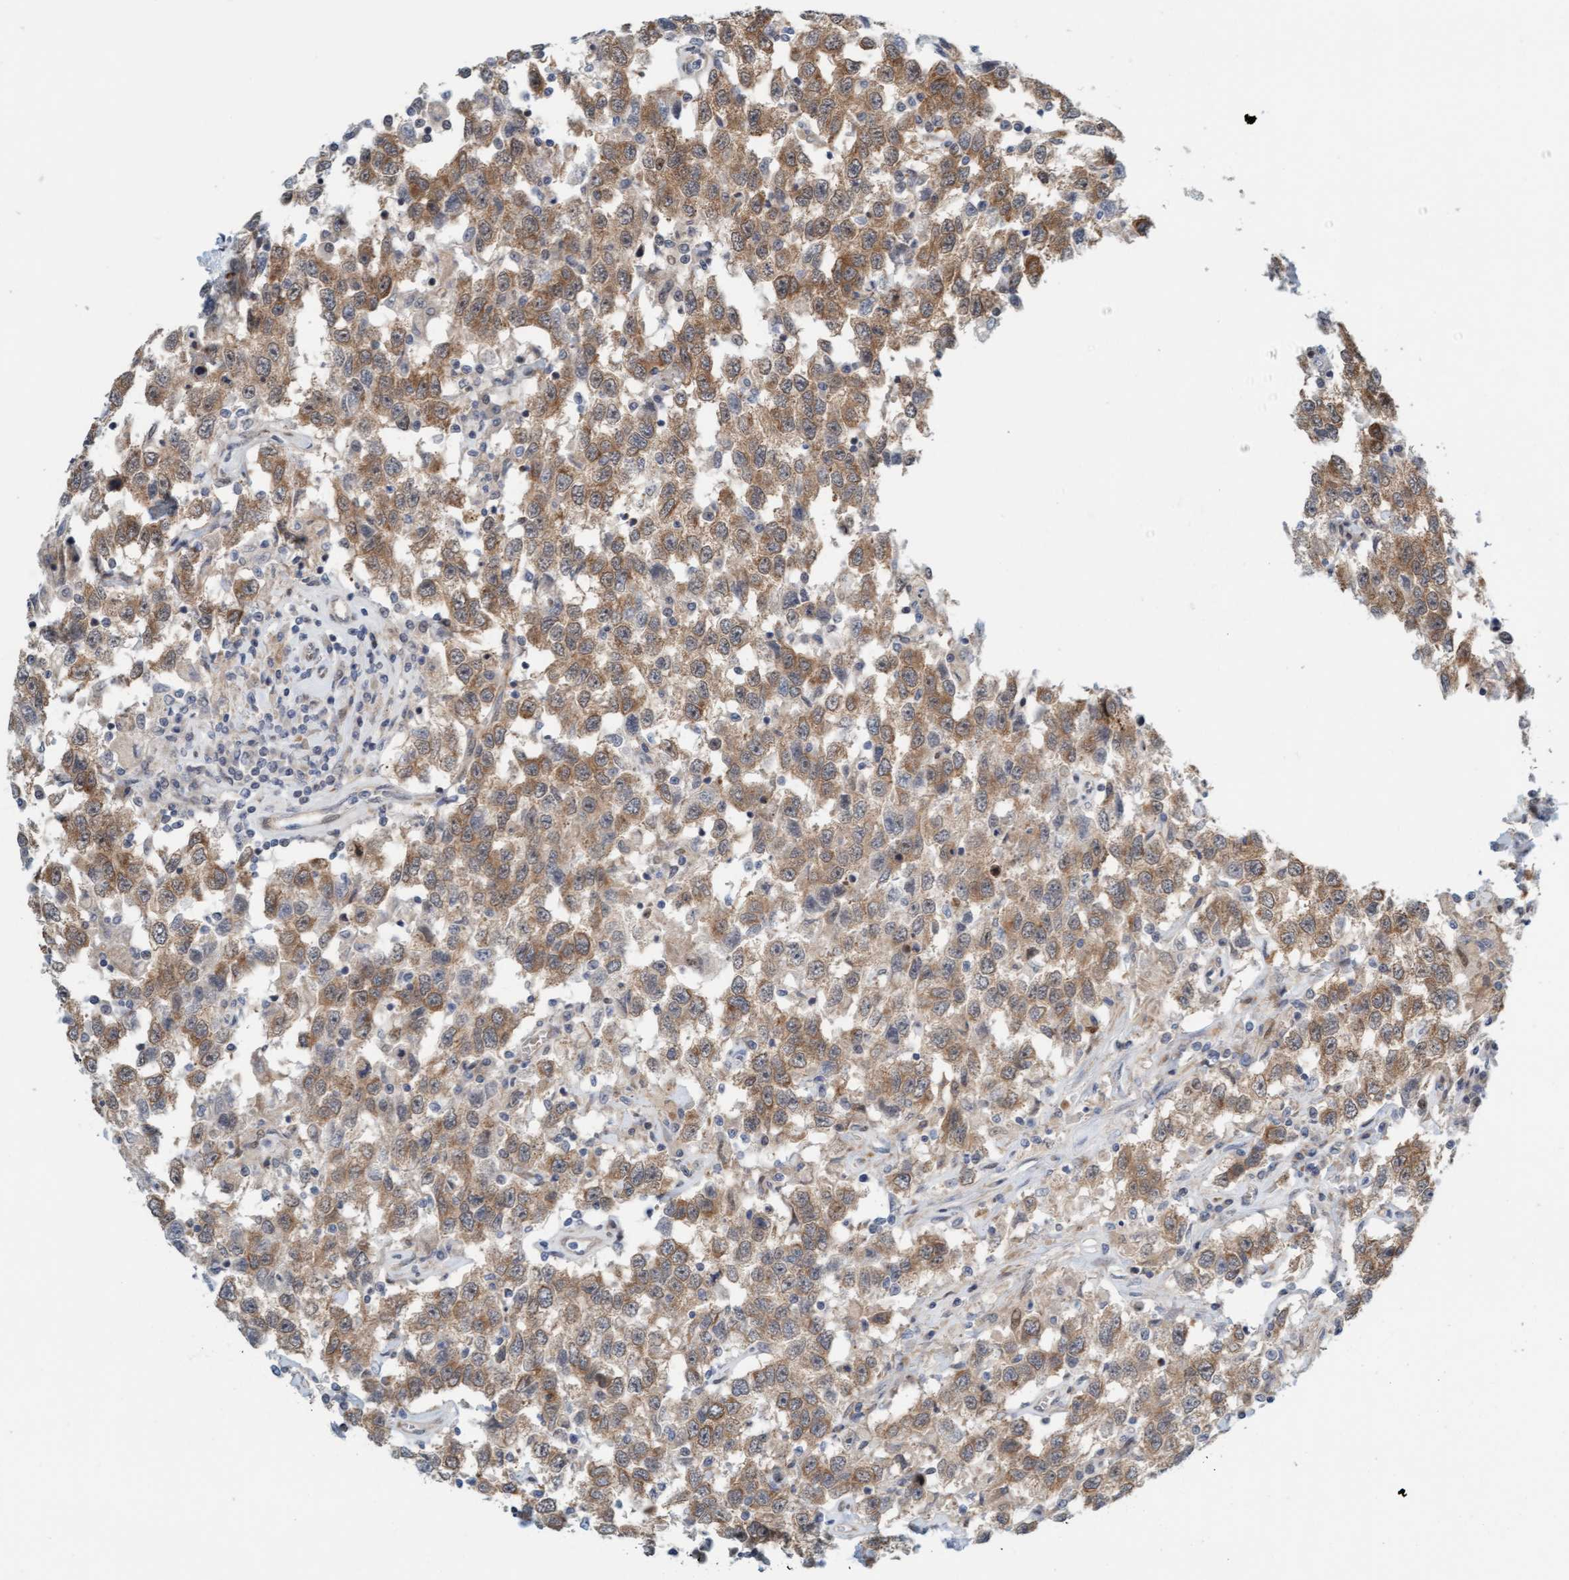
{"staining": {"intensity": "moderate", "quantity": ">75%", "location": "cytoplasmic/membranous"}, "tissue": "testis cancer", "cell_type": "Tumor cells", "image_type": "cancer", "snomed": [{"axis": "morphology", "description": "Seminoma, NOS"}, {"axis": "topography", "description": "Testis"}], "caption": "Immunohistochemistry (IHC) (DAB) staining of testis seminoma reveals moderate cytoplasmic/membranous protein staining in about >75% of tumor cells. The protein of interest is stained brown, and the nuclei are stained in blue (DAB (3,3'-diaminobenzidine) IHC with brightfield microscopy, high magnification).", "gene": "EIF4EBP1", "patient": {"sex": "male", "age": 41}}